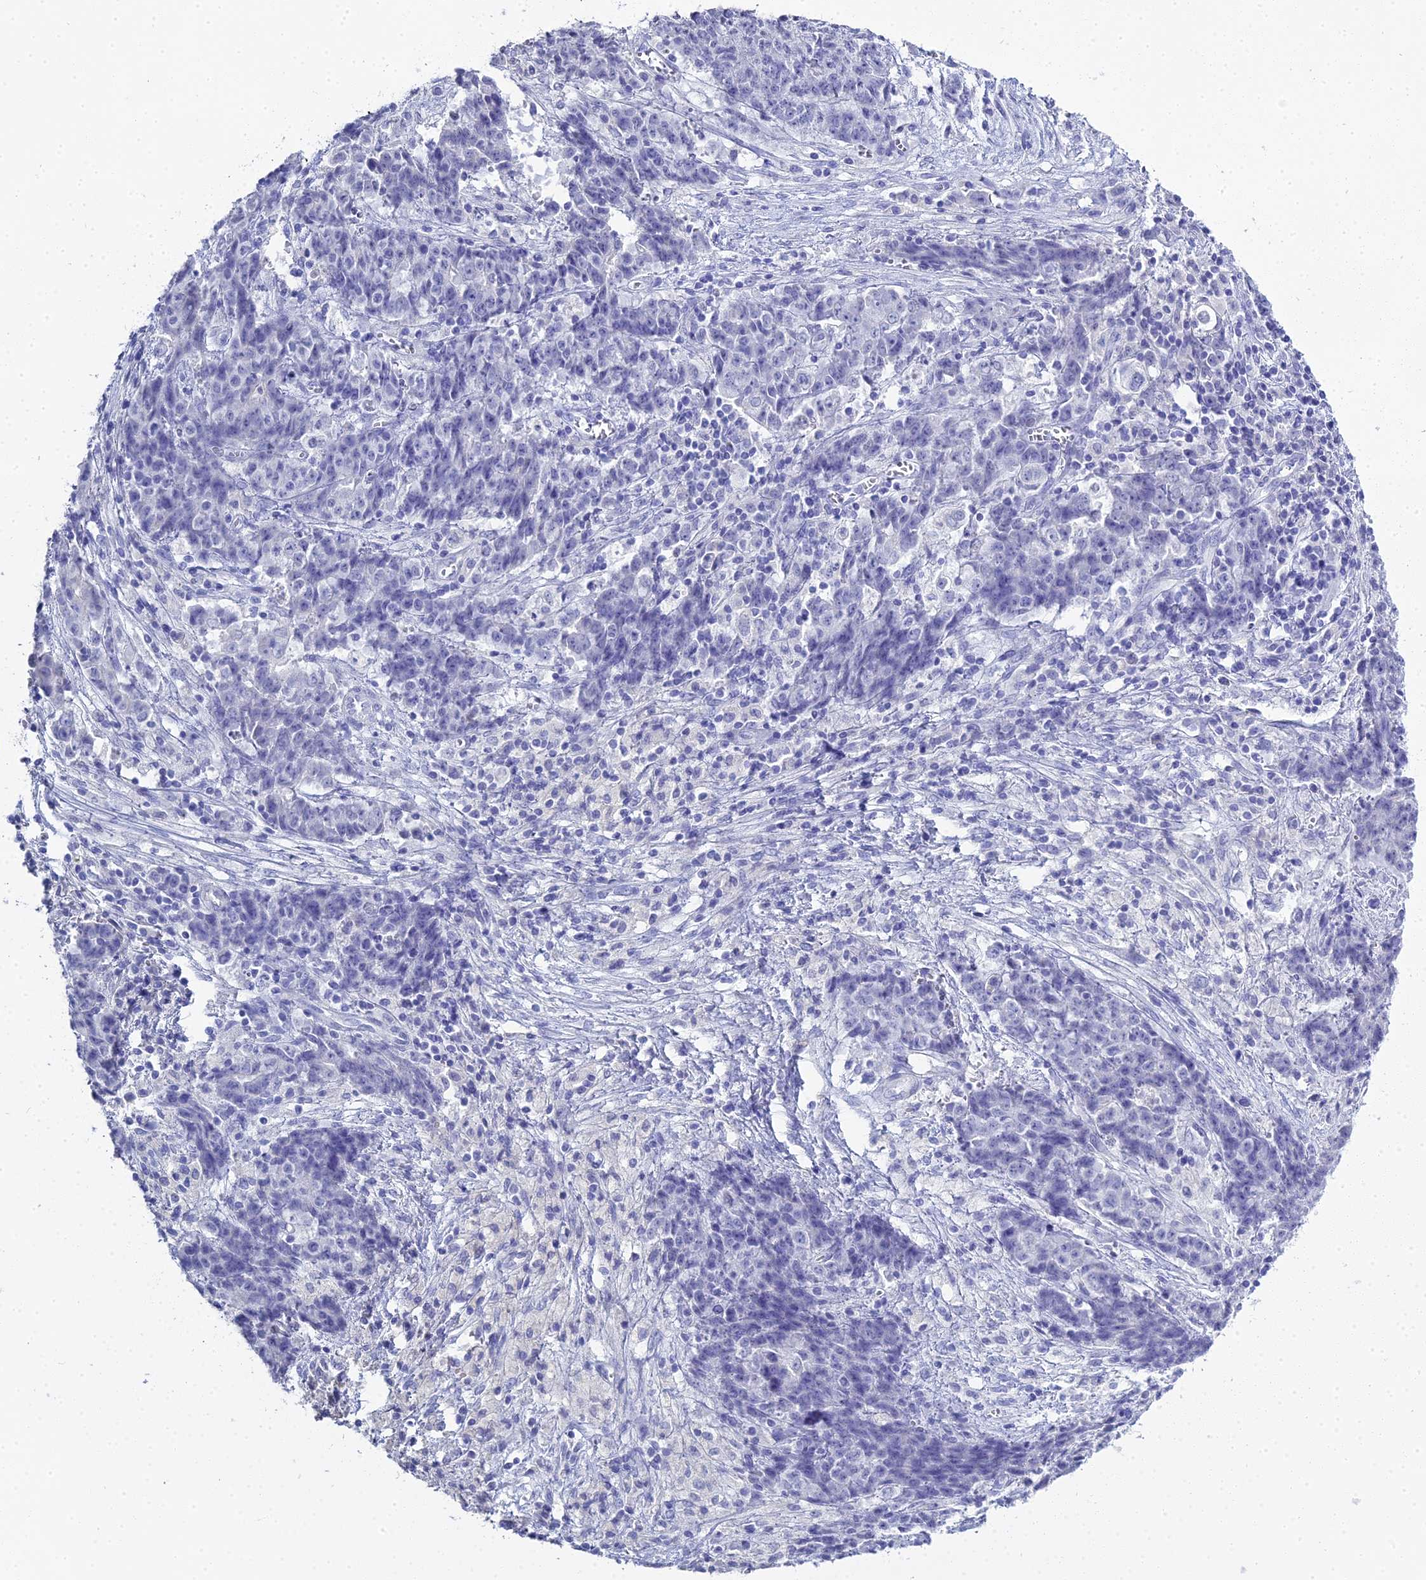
{"staining": {"intensity": "negative", "quantity": "none", "location": "none"}, "tissue": "ovarian cancer", "cell_type": "Tumor cells", "image_type": "cancer", "snomed": [{"axis": "morphology", "description": "Carcinoma, endometroid"}, {"axis": "topography", "description": "Ovary"}], "caption": "Tumor cells show no significant protein staining in ovarian endometroid carcinoma.", "gene": "S100A7", "patient": {"sex": "female", "age": 42}}